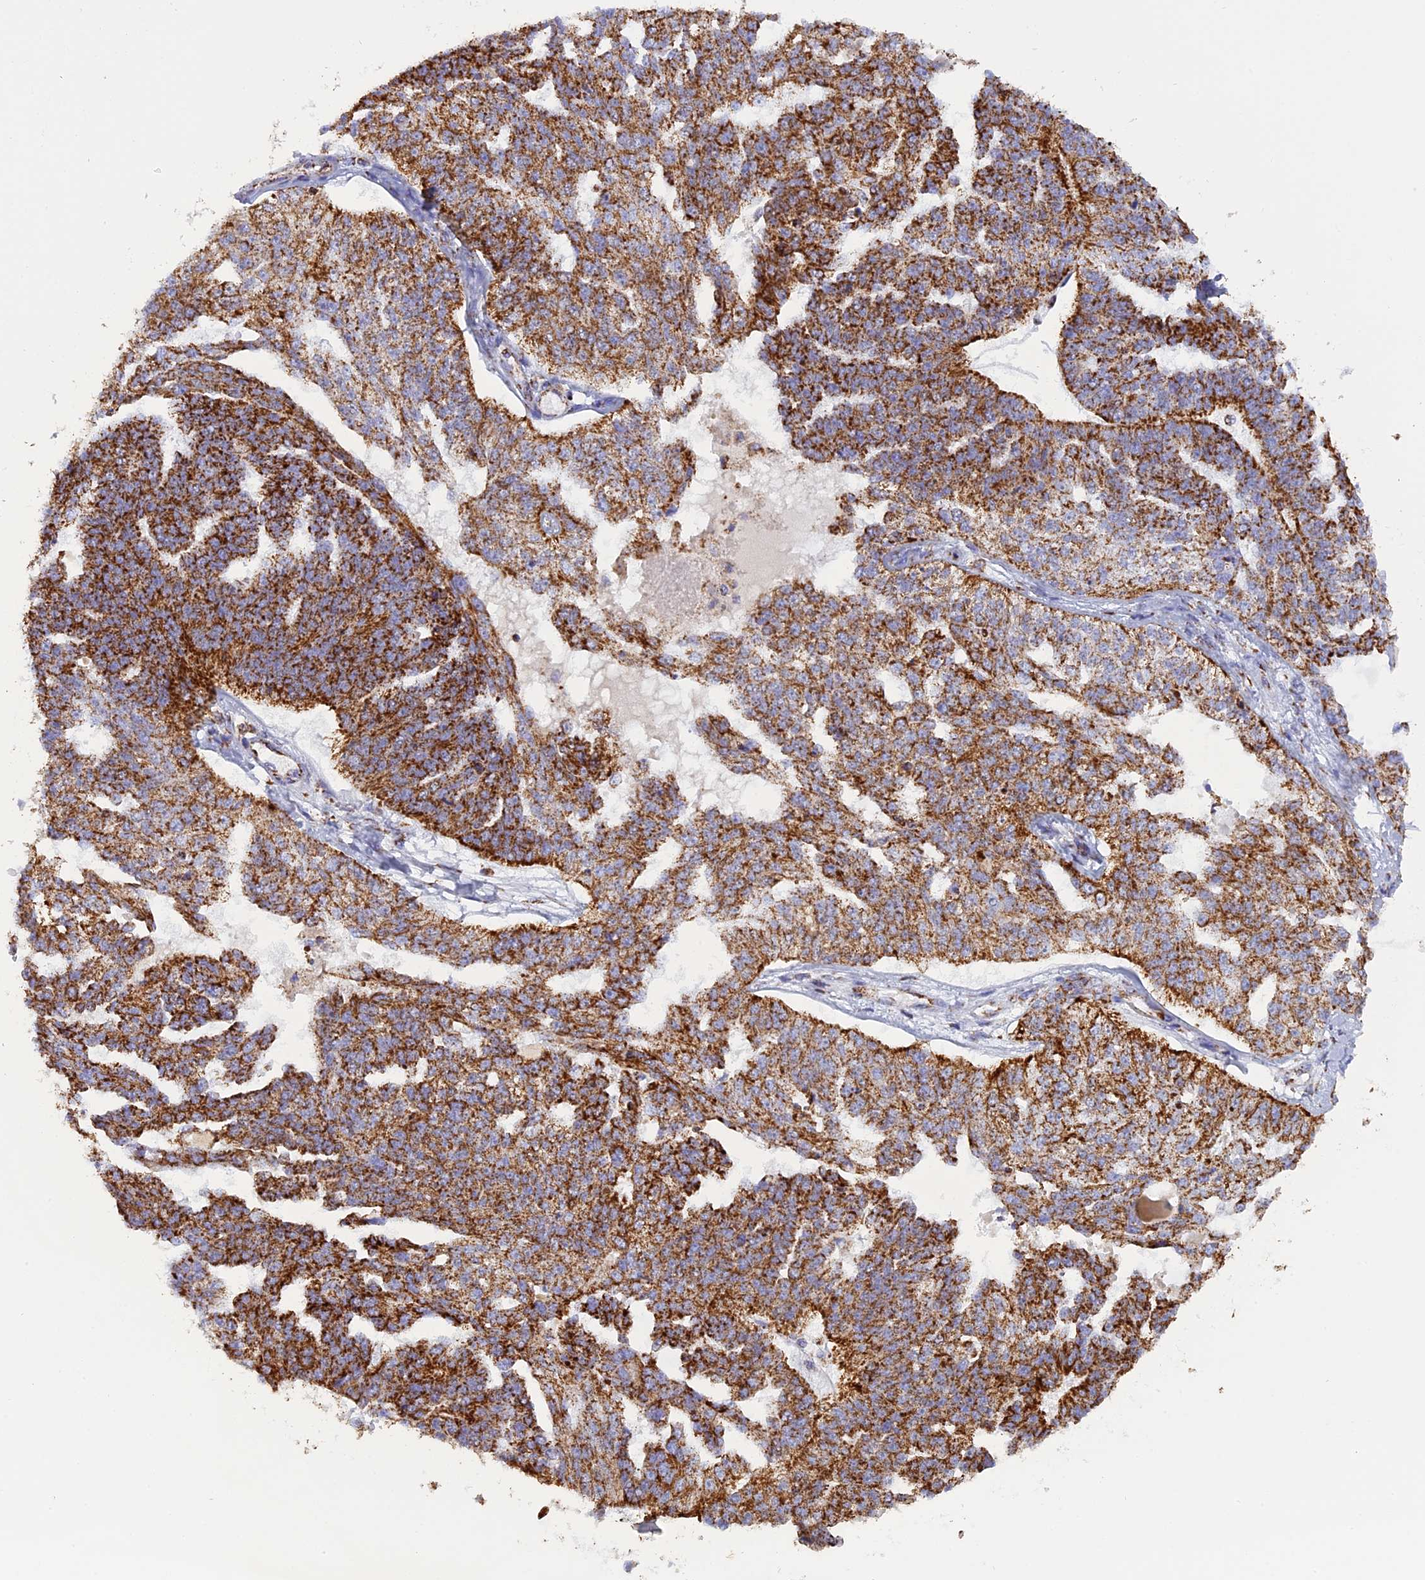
{"staining": {"intensity": "strong", "quantity": ">75%", "location": "cytoplasmic/membranous"}, "tissue": "ovarian cancer", "cell_type": "Tumor cells", "image_type": "cancer", "snomed": [{"axis": "morphology", "description": "Cystadenocarcinoma, serous, NOS"}, {"axis": "topography", "description": "Ovary"}], "caption": "There is high levels of strong cytoplasmic/membranous positivity in tumor cells of ovarian serous cystadenocarcinoma, as demonstrated by immunohistochemical staining (brown color).", "gene": "KCNG1", "patient": {"sex": "female", "age": 58}}